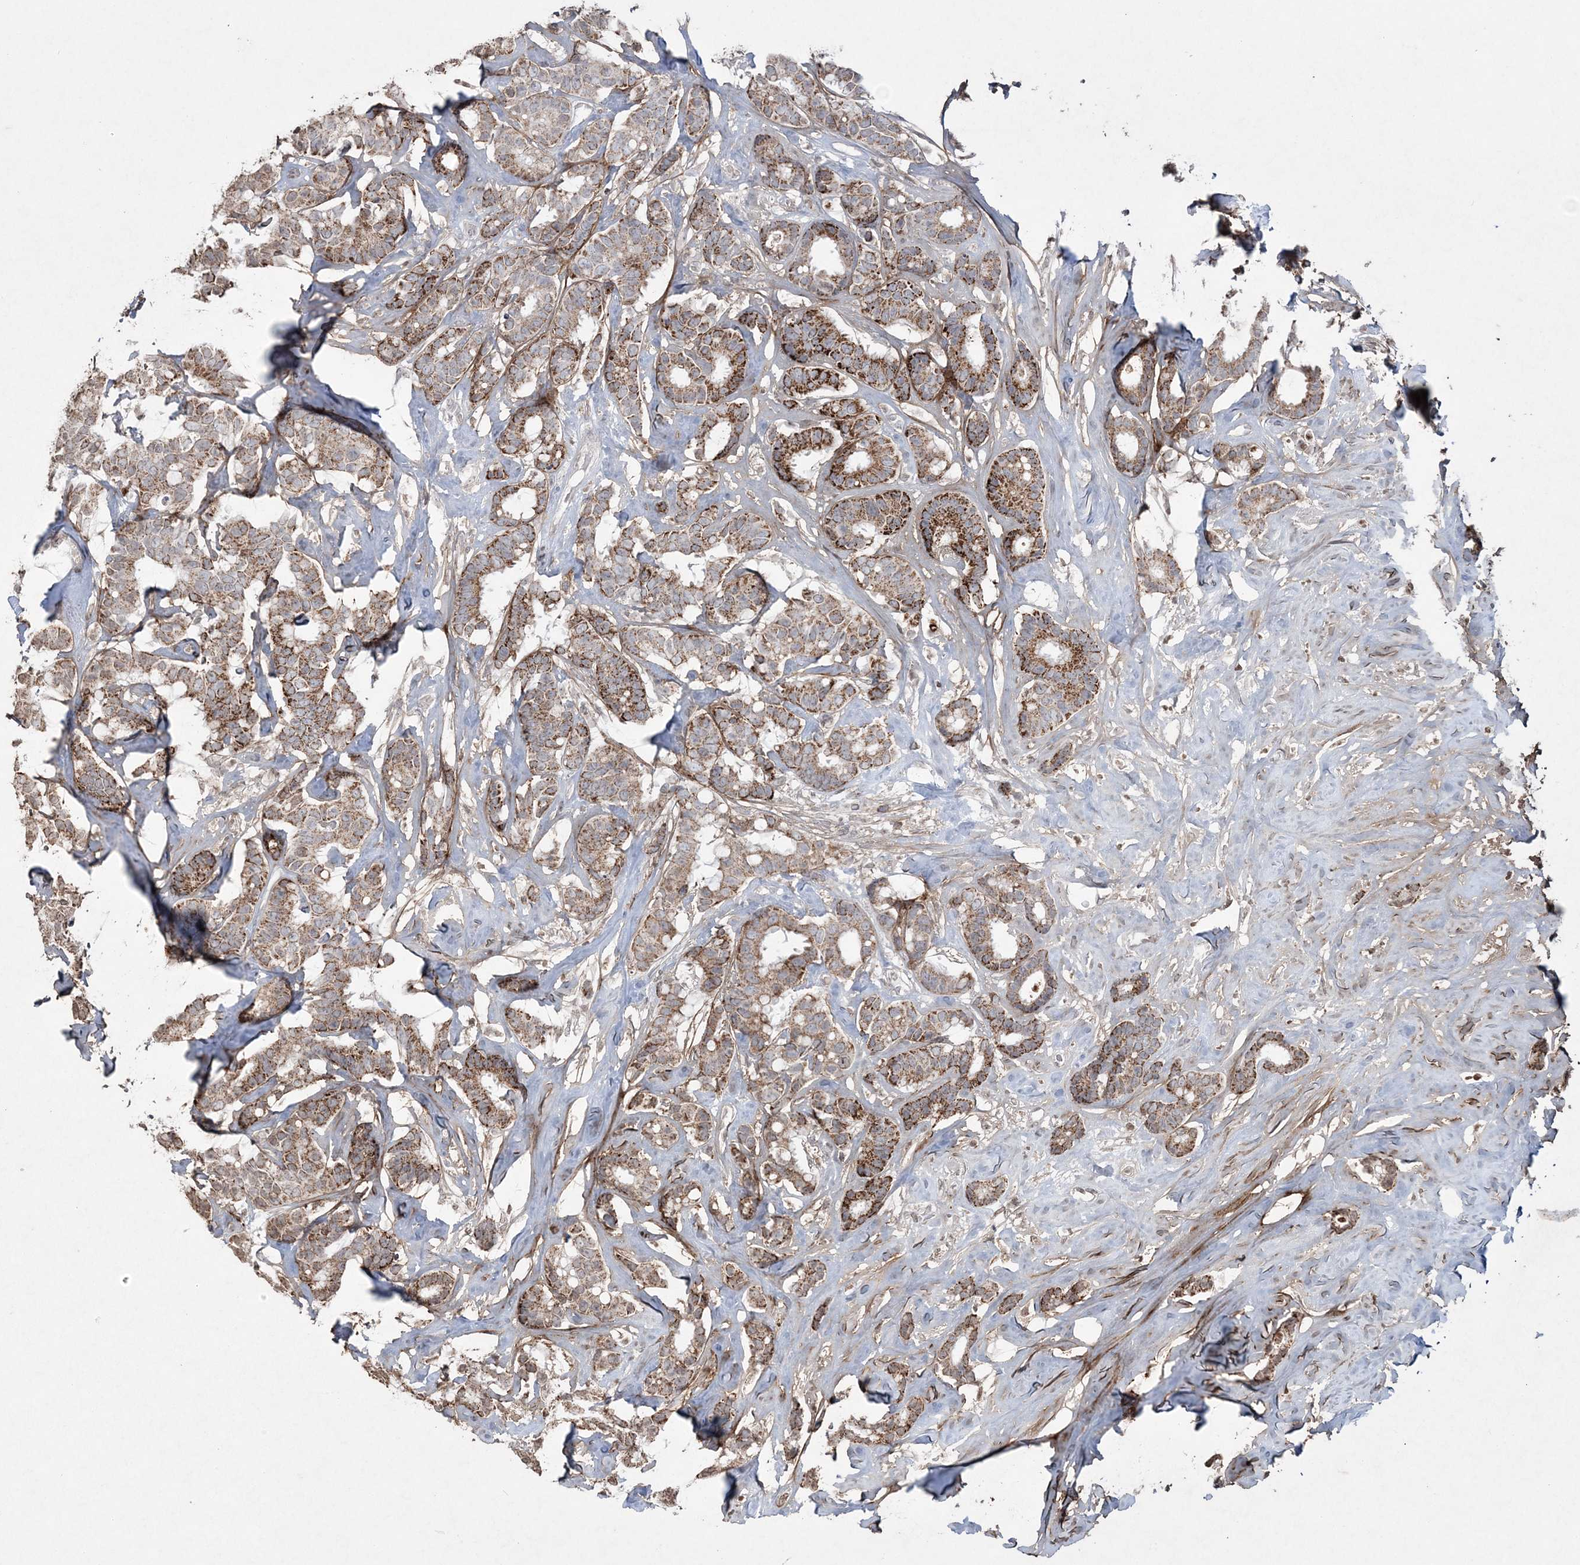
{"staining": {"intensity": "strong", "quantity": "25%-75%", "location": "cytoplasmic/membranous"}, "tissue": "breast cancer", "cell_type": "Tumor cells", "image_type": "cancer", "snomed": [{"axis": "morphology", "description": "Duct carcinoma"}, {"axis": "topography", "description": "Breast"}], "caption": "A histopathology image of breast cancer stained for a protein reveals strong cytoplasmic/membranous brown staining in tumor cells.", "gene": "TTC7A", "patient": {"sex": "female", "age": 87}}